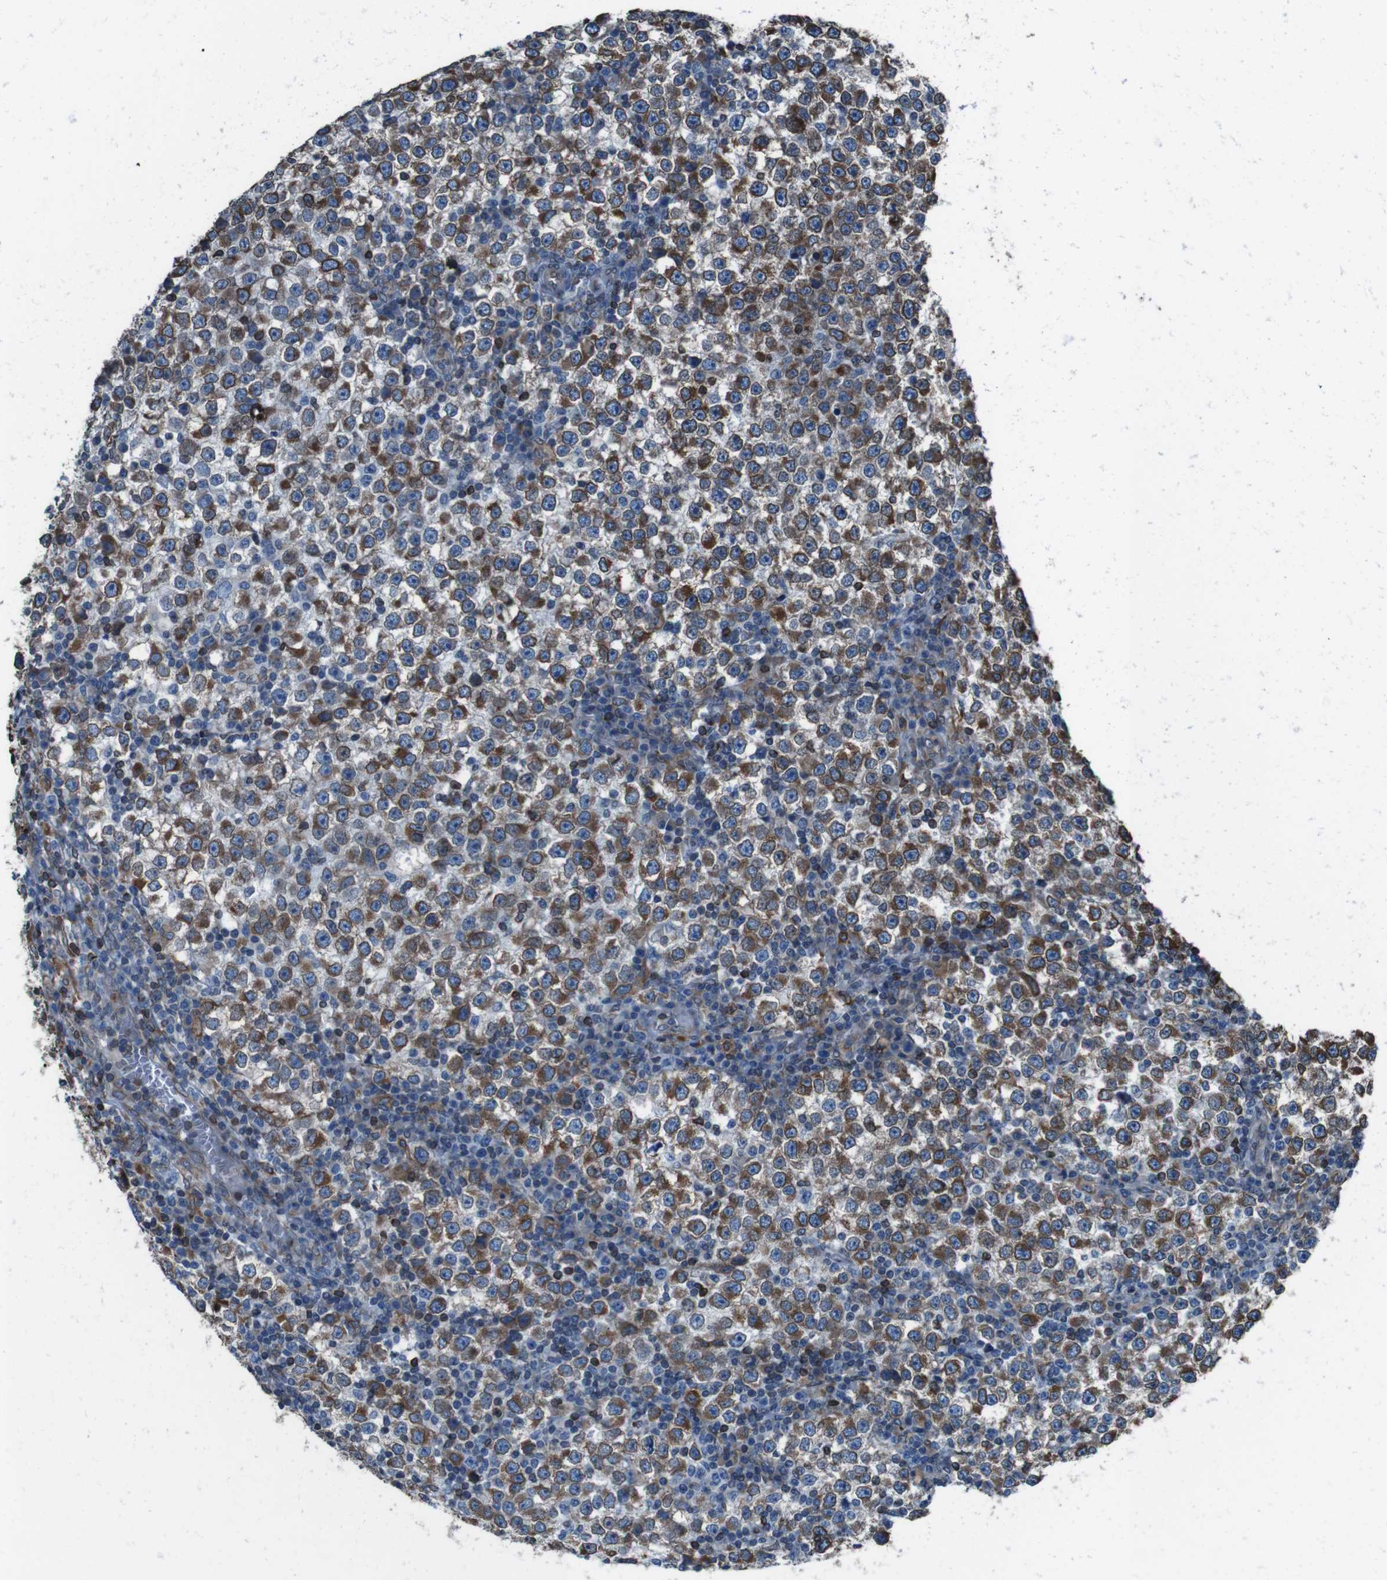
{"staining": {"intensity": "moderate", "quantity": ">75%", "location": "cytoplasmic/membranous"}, "tissue": "testis cancer", "cell_type": "Tumor cells", "image_type": "cancer", "snomed": [{"axis": "morphology", "description": "Seminoma, NOS"}, {"axis": "topography", "description": "Testis"}], "caption": "Moderate cytoplasmic/membranous staining is present in approximately >75% of tumor cells in testis cancer (seminoma). The protein is stained brown, and the nuclei are stained in blue (DAB (3,3'-diaminobenzidine) IHC with brightfield microscopy, high magnification).", "gene": "APMAP", "patient": {"sex": "male", "age": 65}}